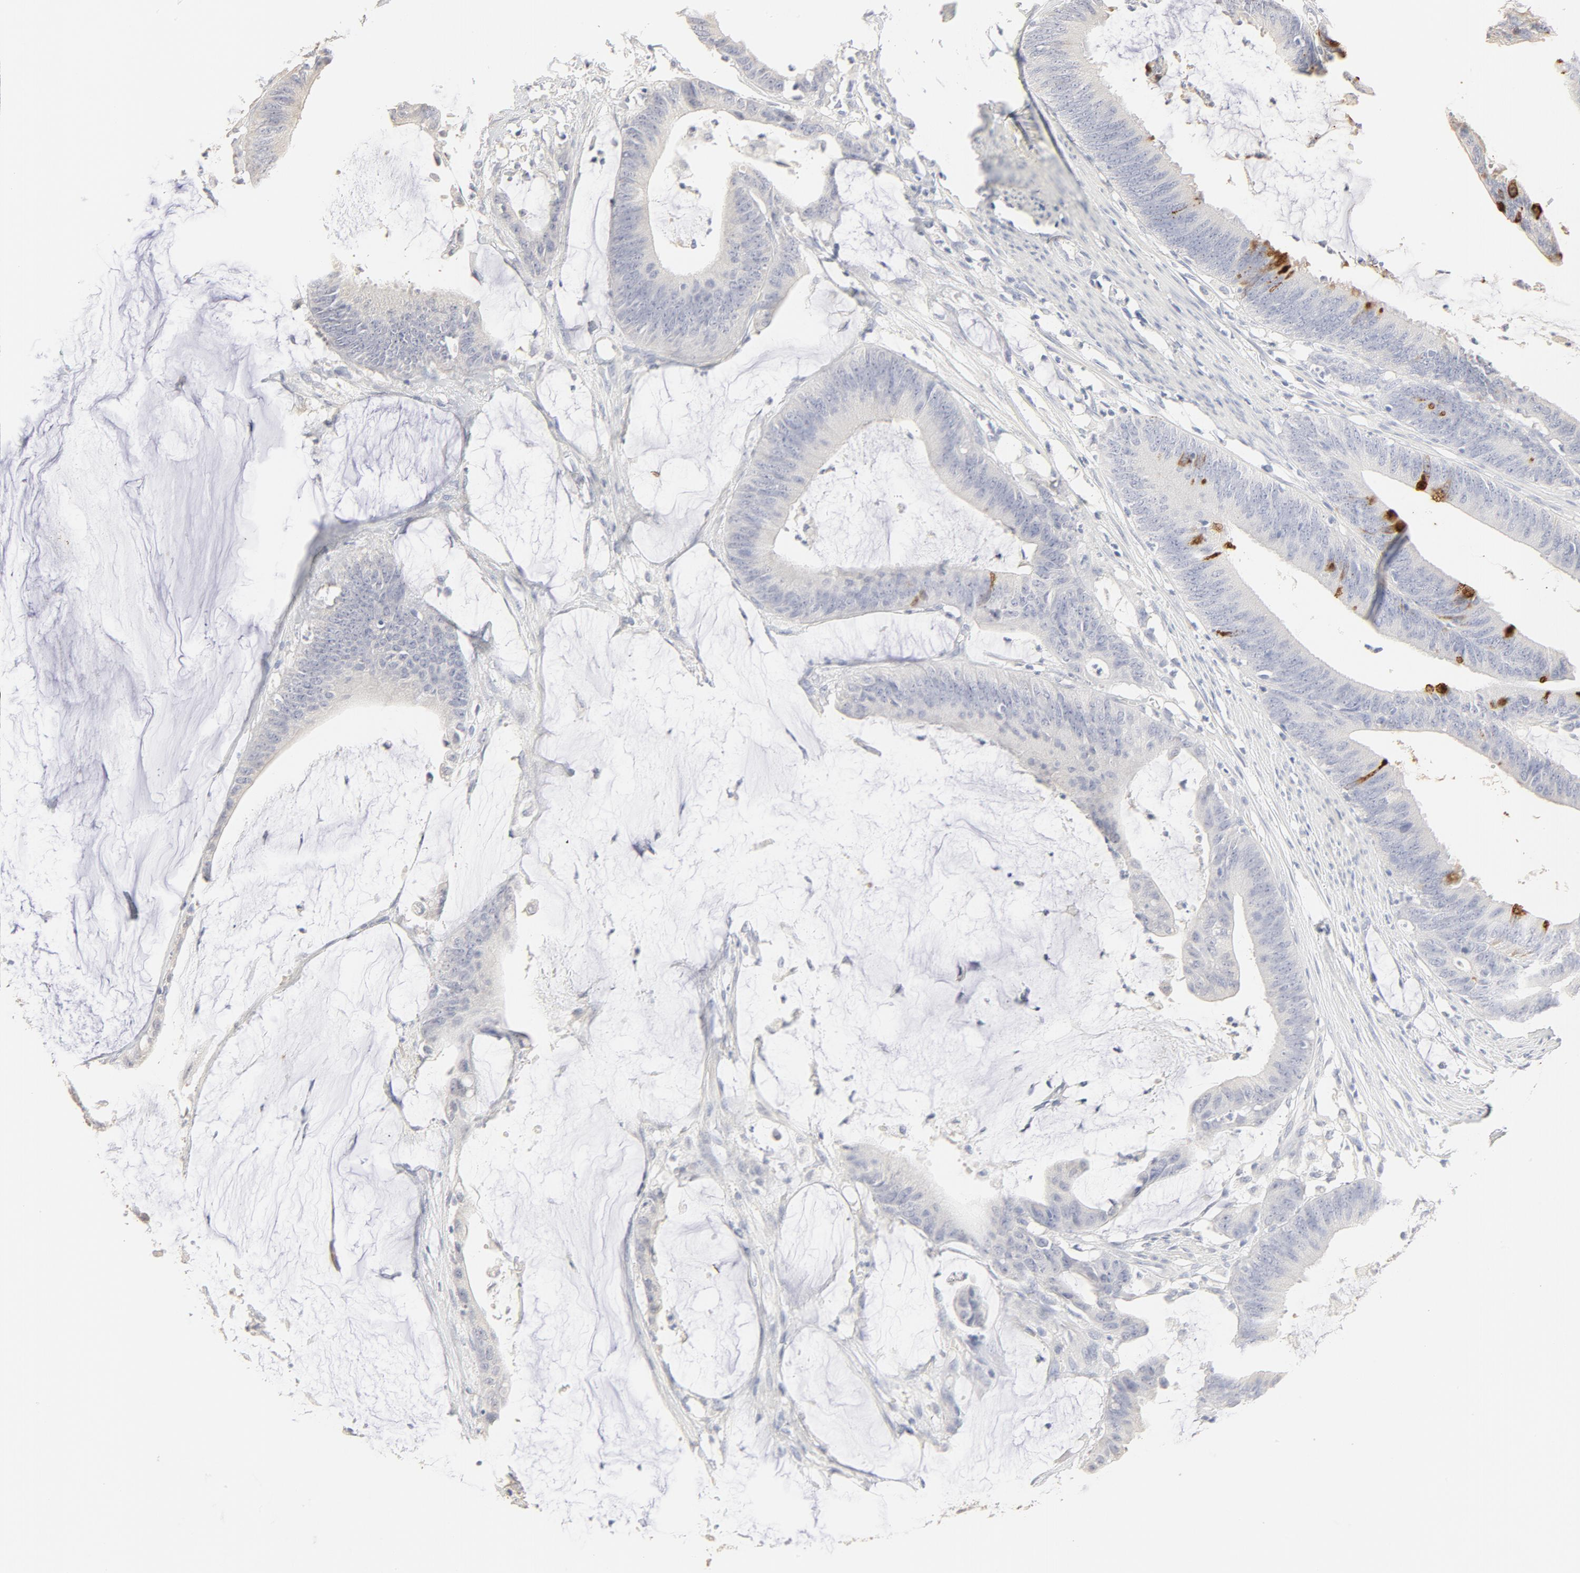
{"staining": {"intensity": "negative", "quantity": "none", "location": "none"}, "tissue": "colorectal cancer", "cell_type": "Tumor cells", "image_type": "cancer", "snomed": [{"axis": "morphology", "description": "Adenocarcinoma, NOS"}, {"axis": "topography", "description": "Rectum"}], "caption": "There is no significant expression in tumor cells of adenocarcinoma (colorectal). (Immunohistochemistry (ihc), brightfield microscopy, high magnification).", "gene": "FCGBP", "patient": {"sex": "female", "age": 66}}